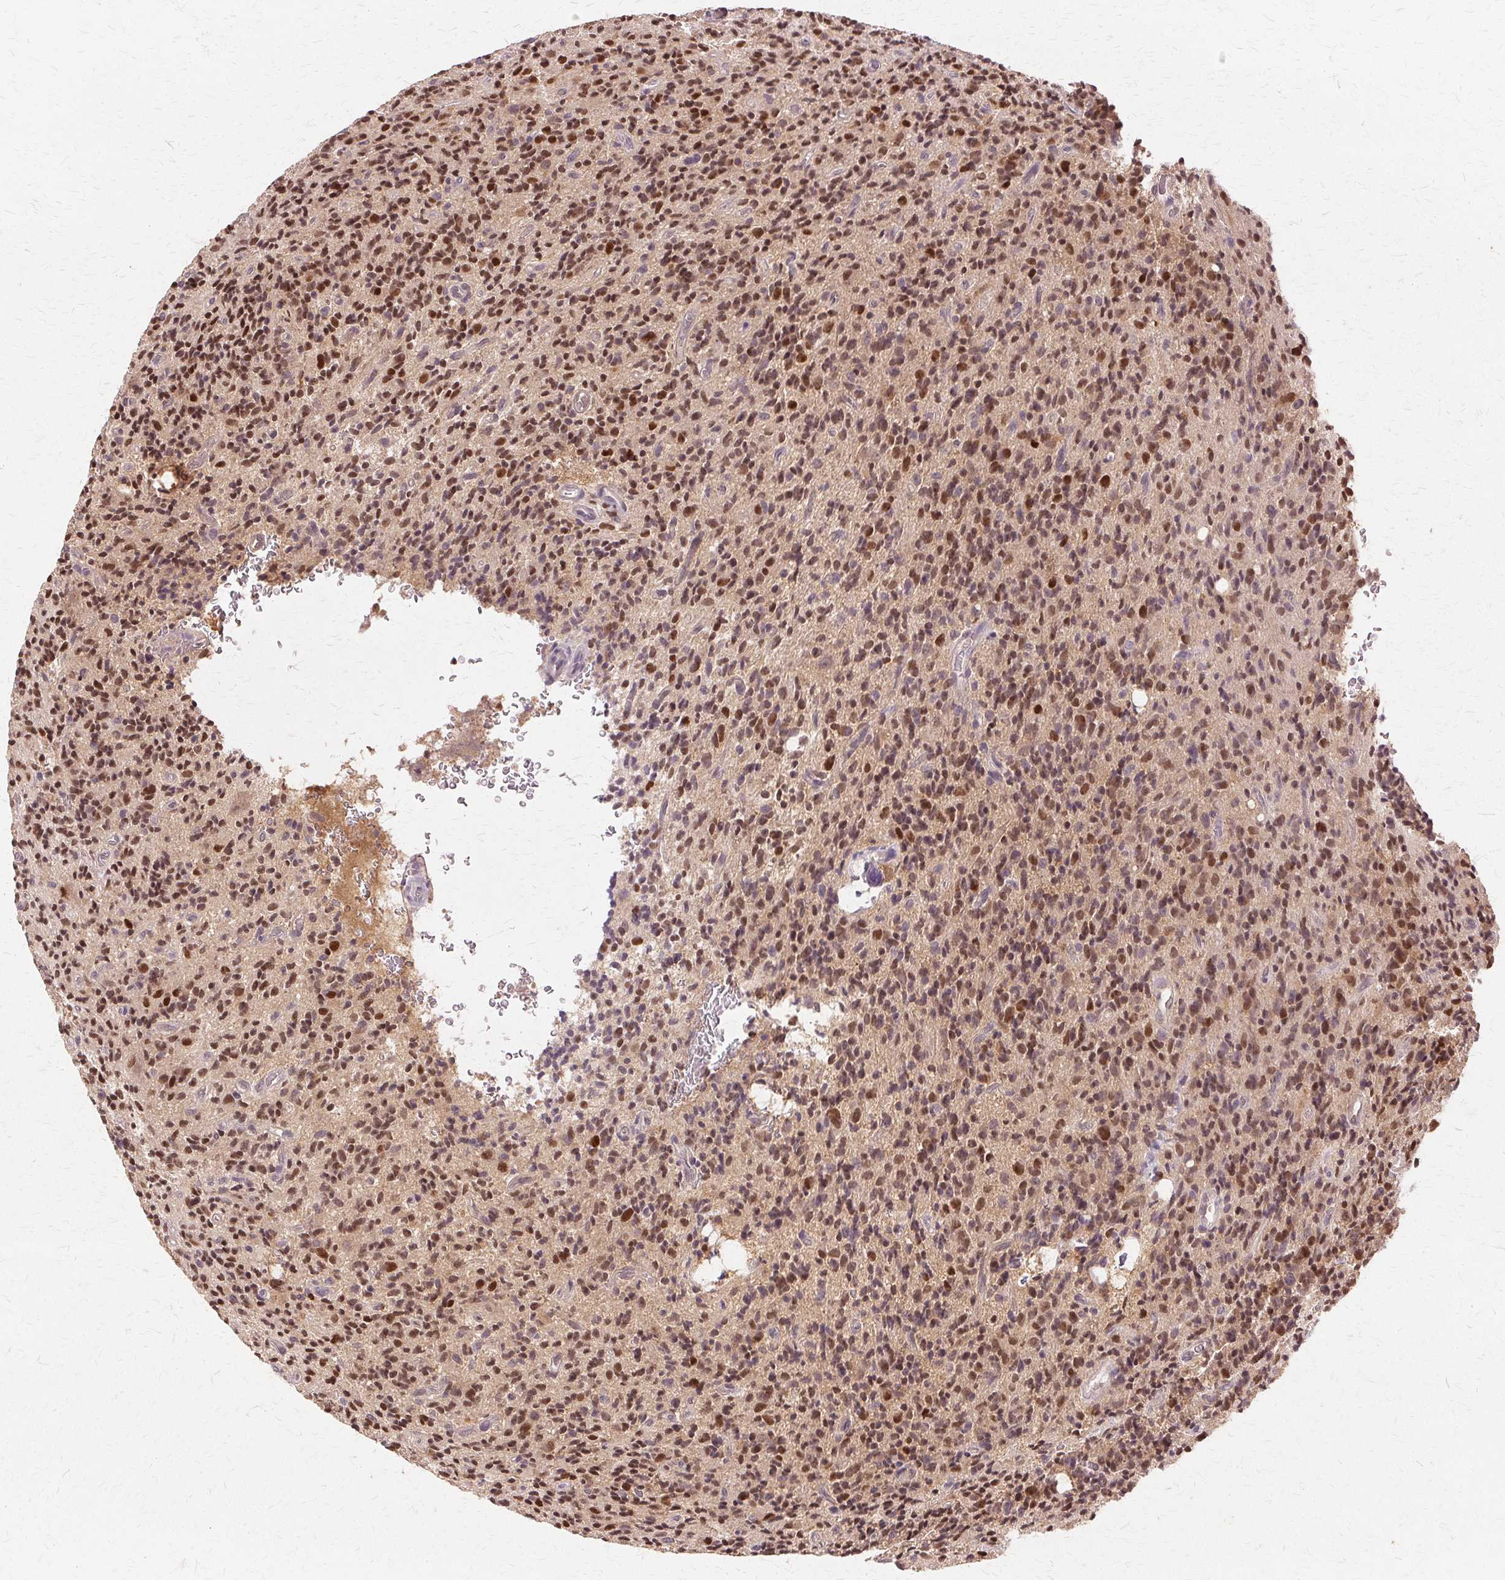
{"staining": {"intensity": "strong", "quantity": ">75%", "location": "nuclear"}, "tissue": "glioma", "cell_type": "Tumor cells", "image_type": "cancer", "snomed": [{"axis": "morphology", "description": "Glioma, malignant, High grade"}, {"axis": "topography", "description": "Brain"}], "caption": "About >75% of tumor cells in human glioma show strong nuclear protein positivity as visualized by brown immunohistochemical staining.", "gene": "PRMT5", "patient": {"sex": "male", "age": 76}}